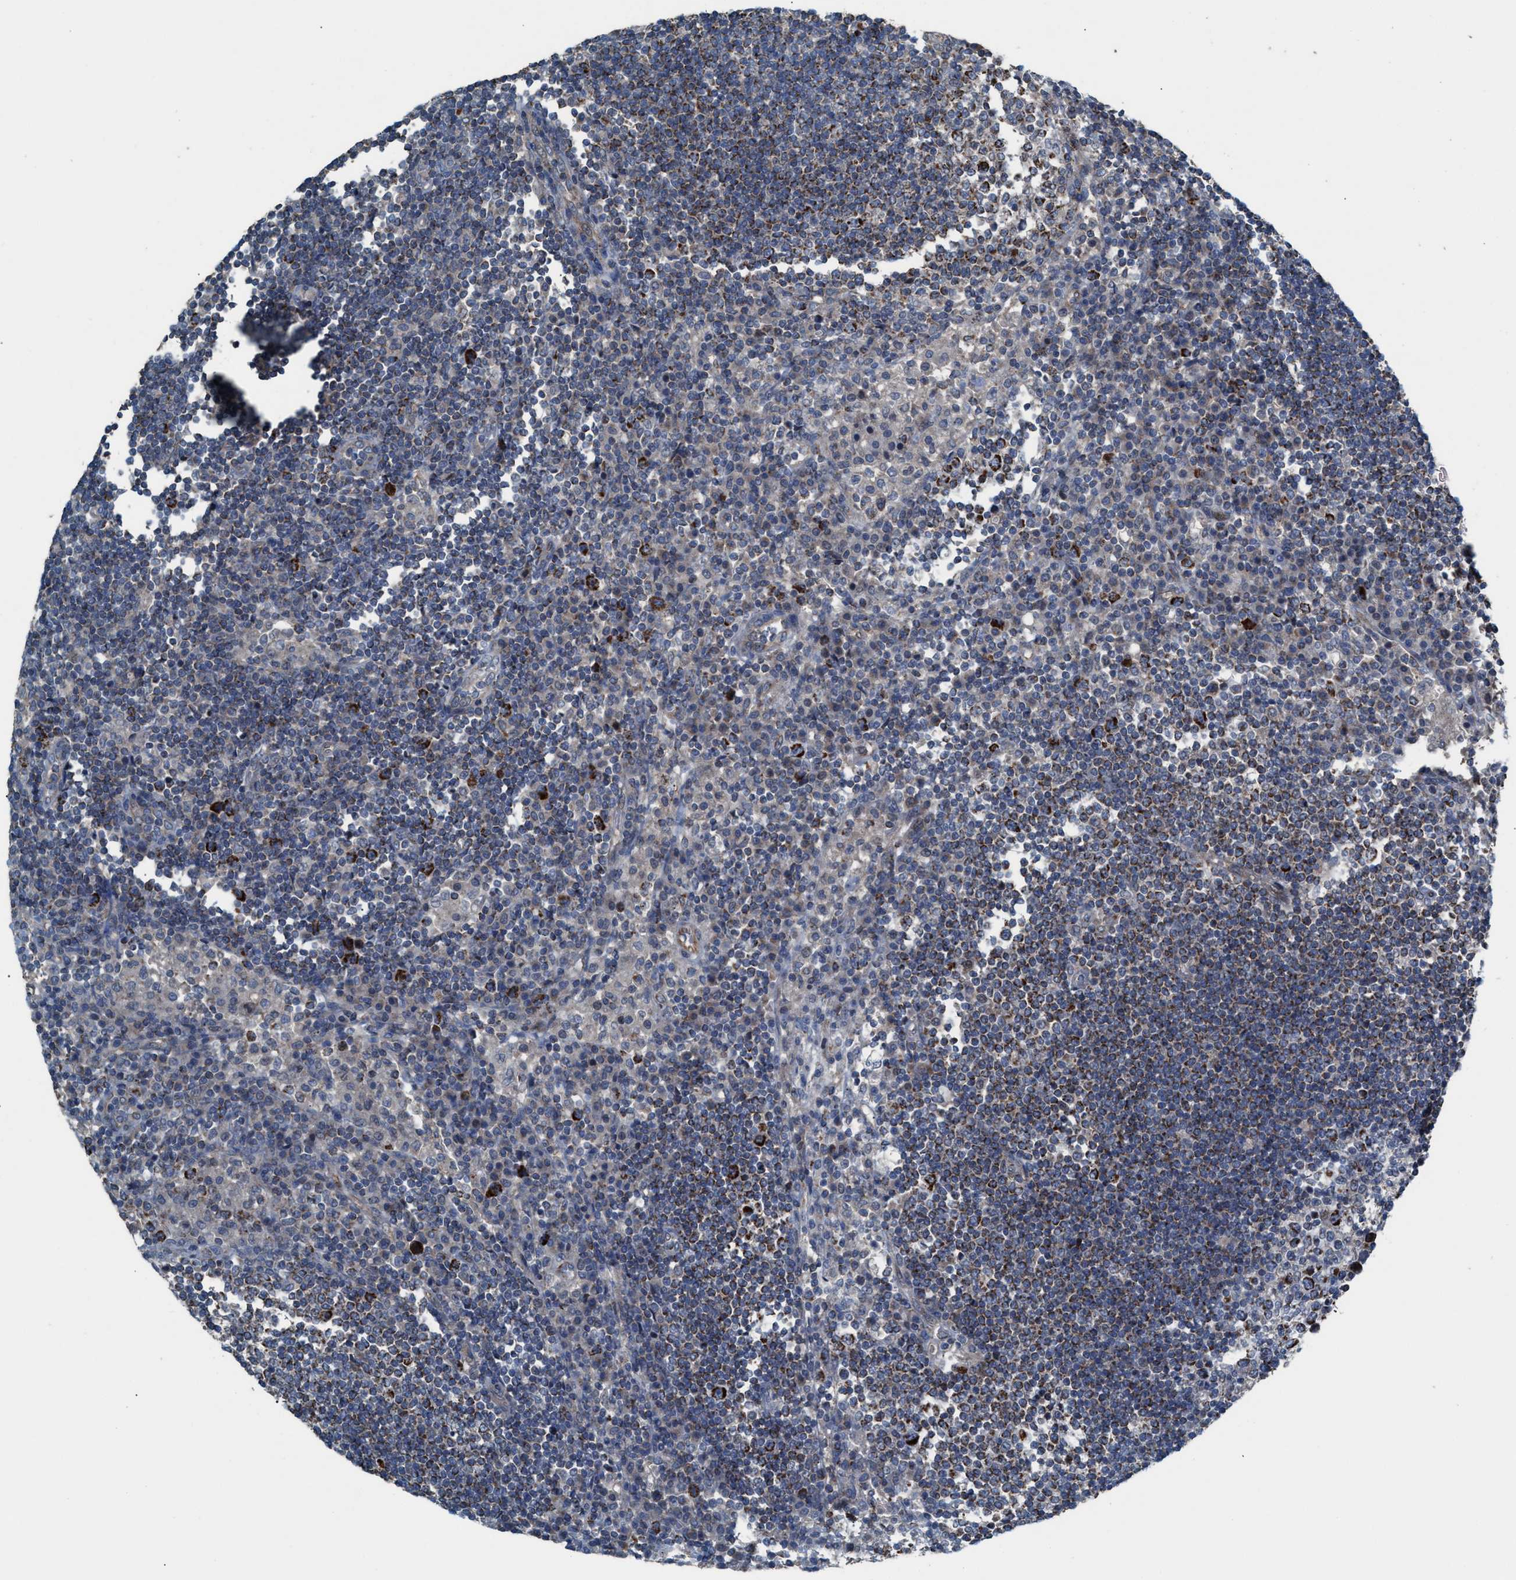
{"staining": {"intensity": "moderate", "quantity": "25%-75%", "location": "cytoplasmic/membranous"}, "tissue": "lymph node", "cell_type": "Germinal center cells", "image_type": "normal", "snomed": [{"axis": "morphology", "description": "Normal tissue, NOS"}, {"axis": "topography", "description": "Lymph node"}], "caption": "The image reveals a brown stain indicating the presence of a protein in the cytoplasmic/membranous of germinal center cells in lymph node.", "gene": "MRM1", "patient": {"sex": "female", "age": 53}}